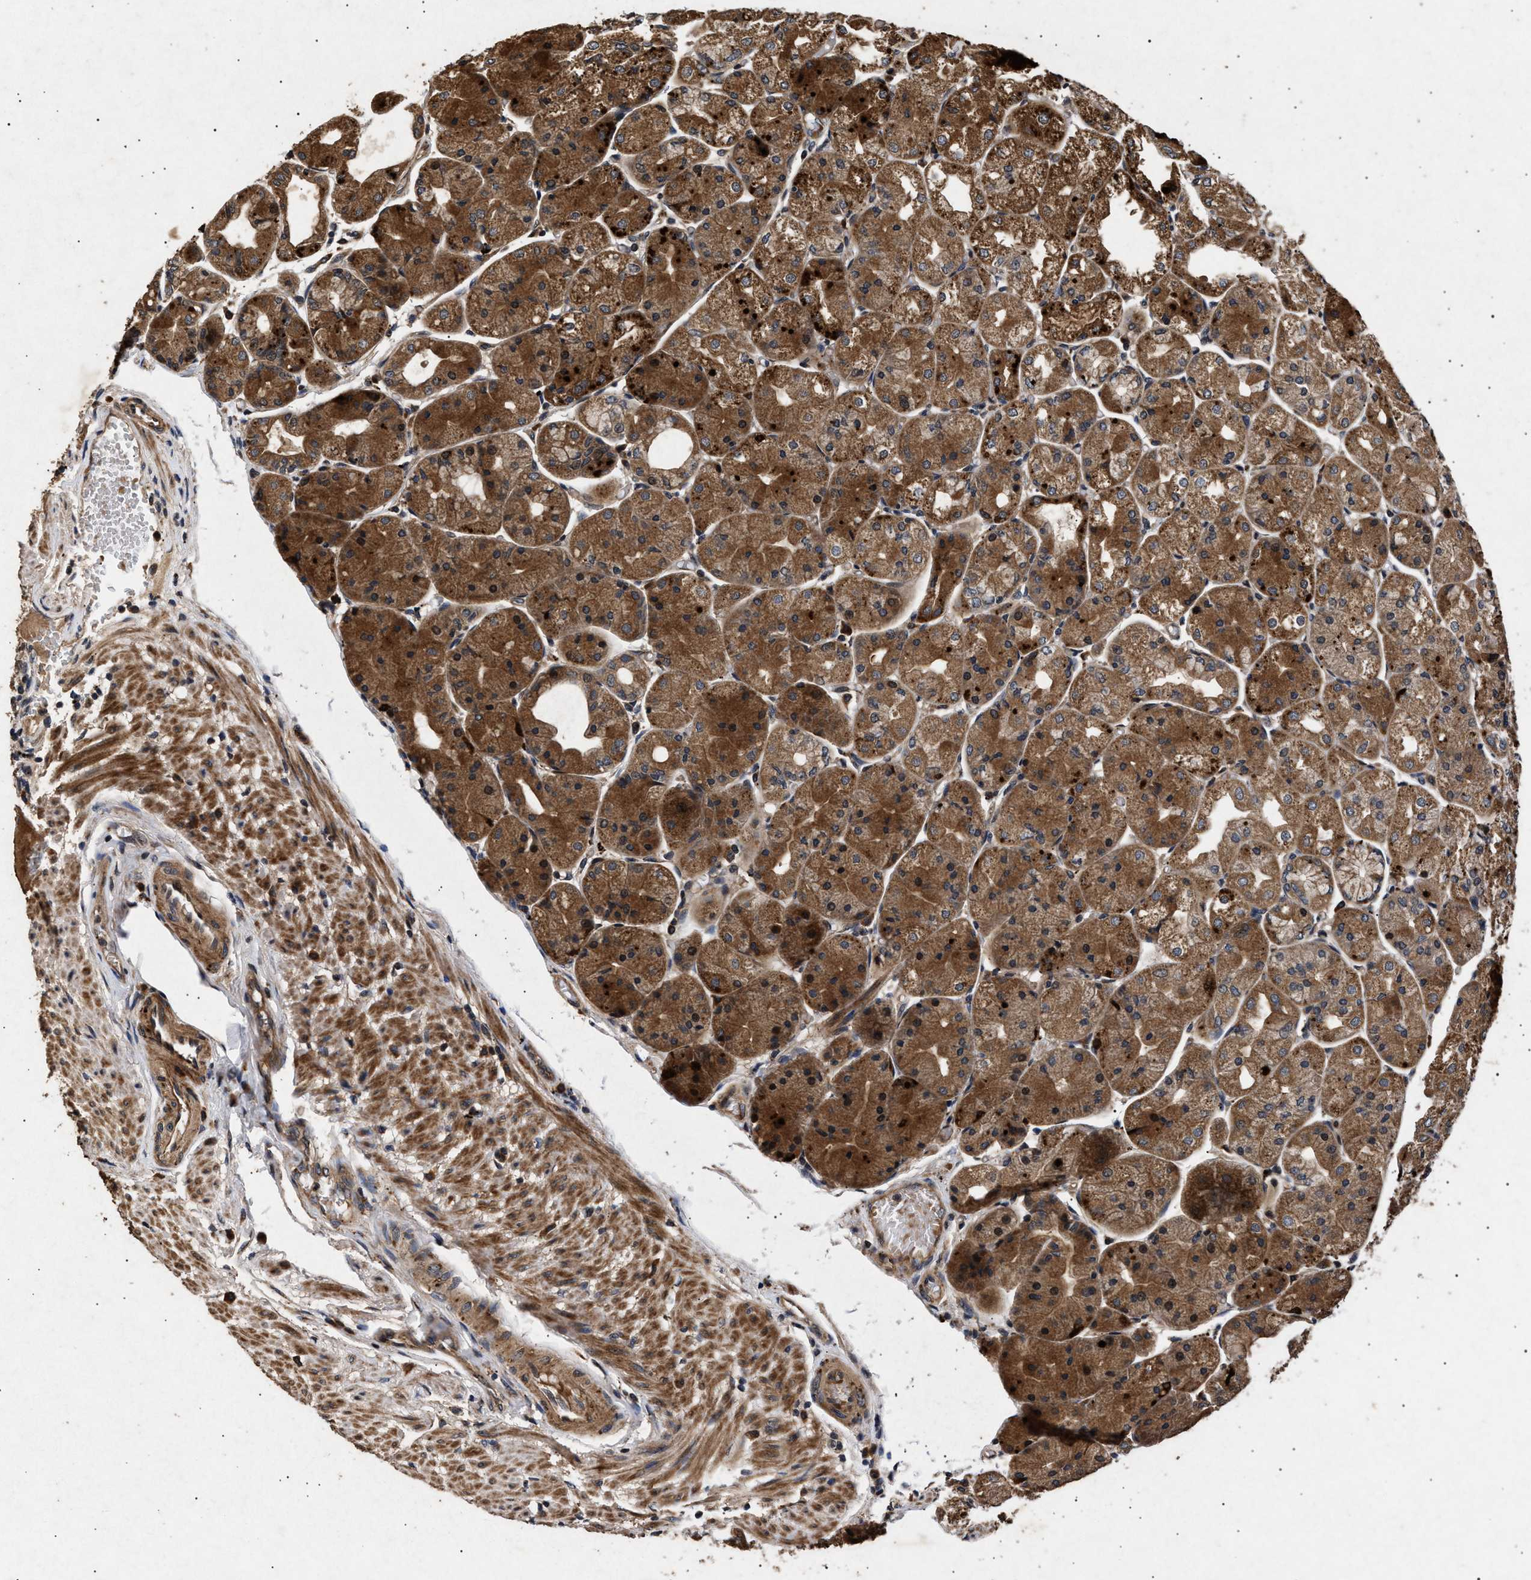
{"staining": {"intensity": "strong", "quantity": ">75%", "location": "cytoplasmic/membranous"}, "tissue": "stomach", "cell_type": "Glandular cells", "image_type": "normal", "snomed": [{"axis": "morphology", "description": "Normal tissue, NOS"}, {"axis": "topography", "description": "Stomach, upper"}], "caption": "An immunohistochemistry (IHC) photomicrograph of normal tissue is shown. Protein staining in brown shows strong cytoplasmic/membranous positivity in stomach within glandular cells. The protein of interest is stained brown, and the nuclei are stained in blue (DAB (3,3'-diaminobenzidine) IHC with brightfield microscopy, high magnification).", "gene": "ITGB5", "patient": {"sex": "male", "age": 72}}